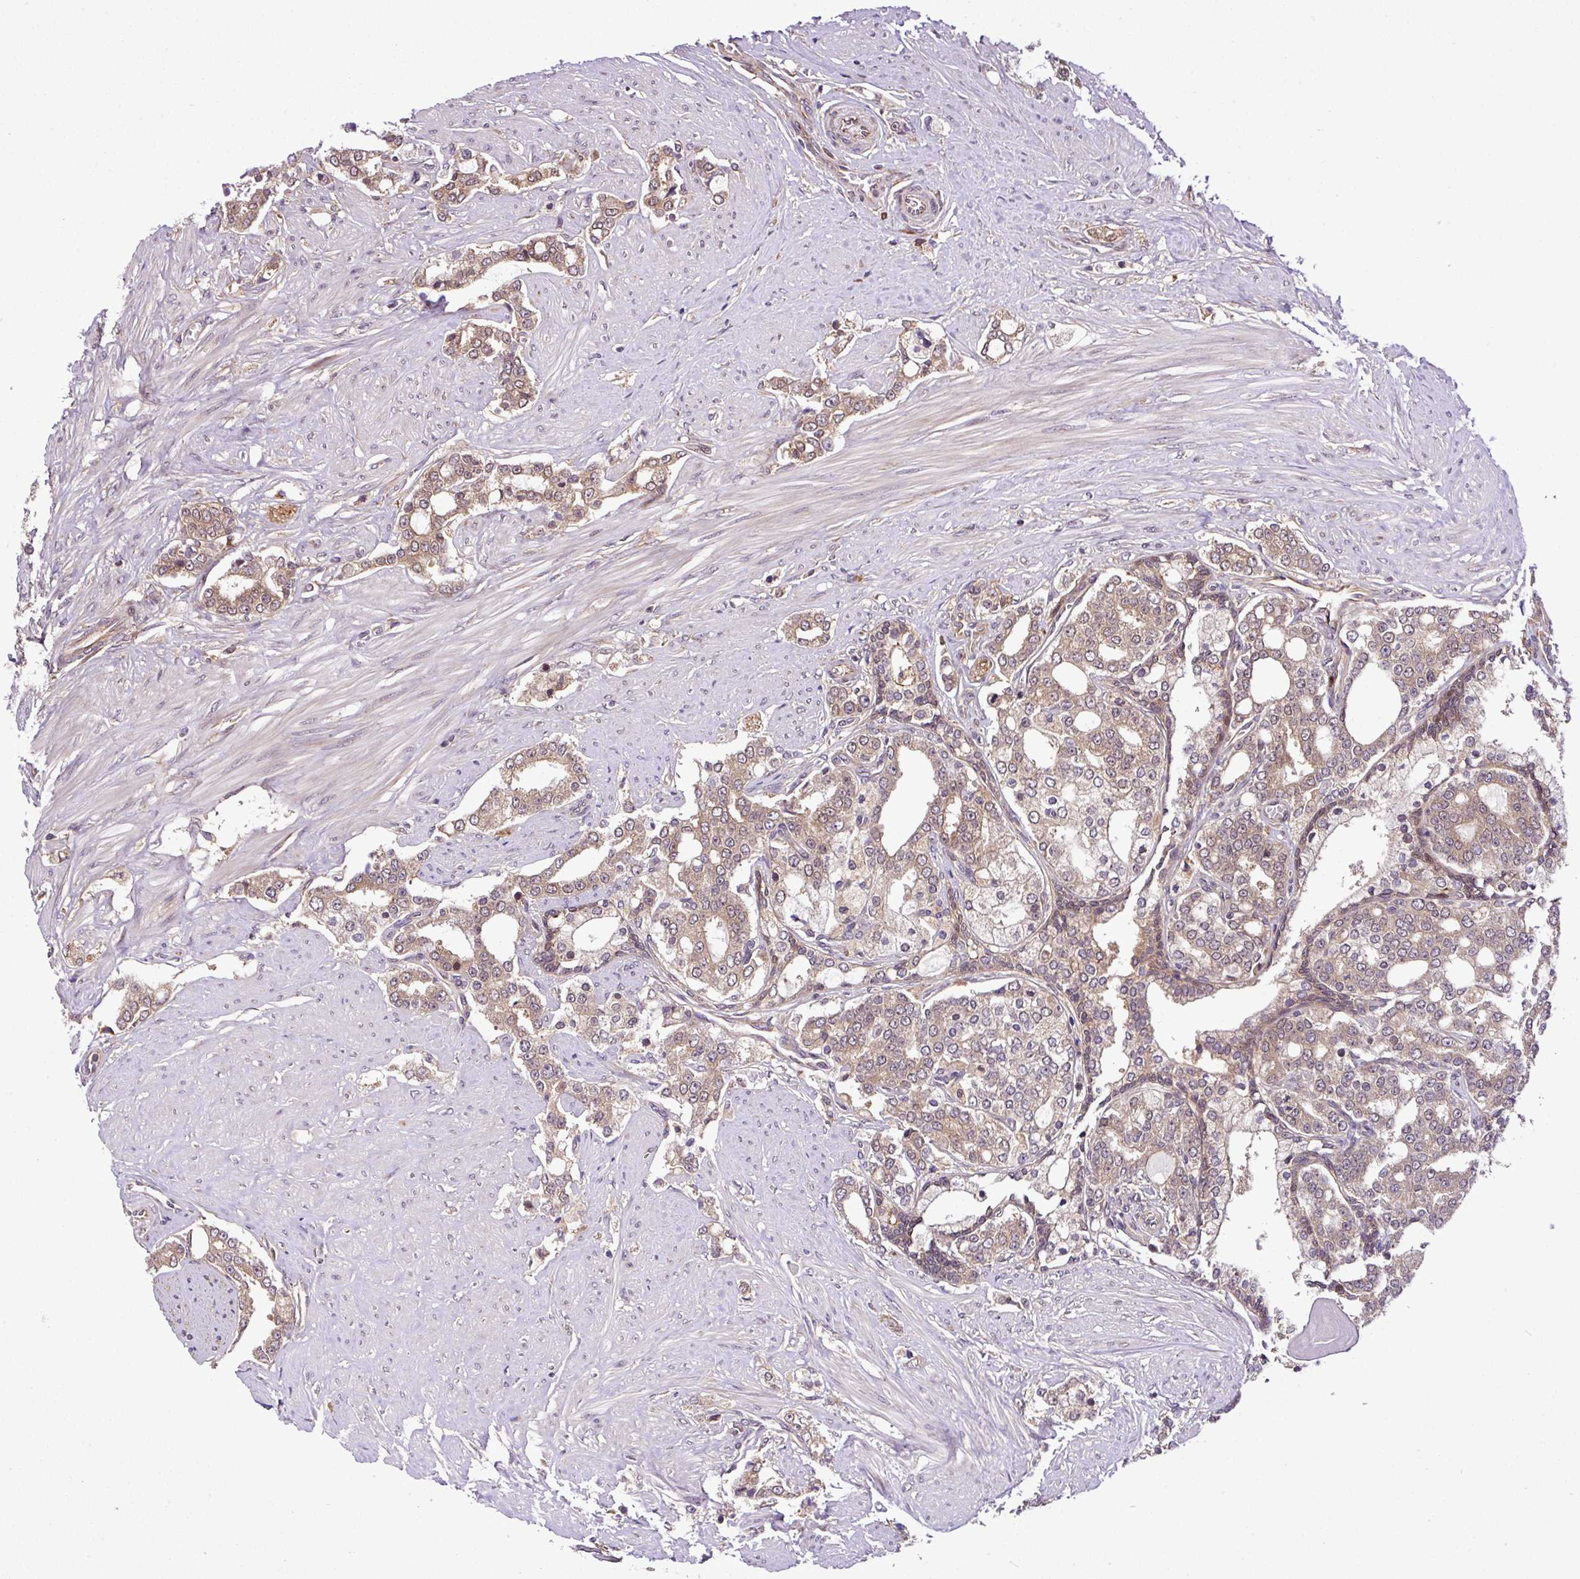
{"staining": {"intensity": "moderate", "quantity": ">75%", "location": "cytoplasmic/membranous"}, "tissue": "prostate cancer", "cell_type": "Tumor cells", "image_type": "cancer", "snomed": [{"axis": "morphology", "description": "Adenocarcinoma, High grade"}, {"axis": "topography", "description": "Prostate"}], "caption": "DAB (3,3'-diaminobenzidine) immunohistochemical staining of prostate cancer (high-grade adenocarcinoma) exhibits moderate cytoplasmic/membranous protein staining in approximately >75% of tumor cells. Using DAB (3,3'-diaminobenzidine) (brown) and hematoxylin (blue) stains, captured at high magnification using brightfield microscopy.", "gene": "DLGAP4", "patient": {"sex": "male", "age": 64}}